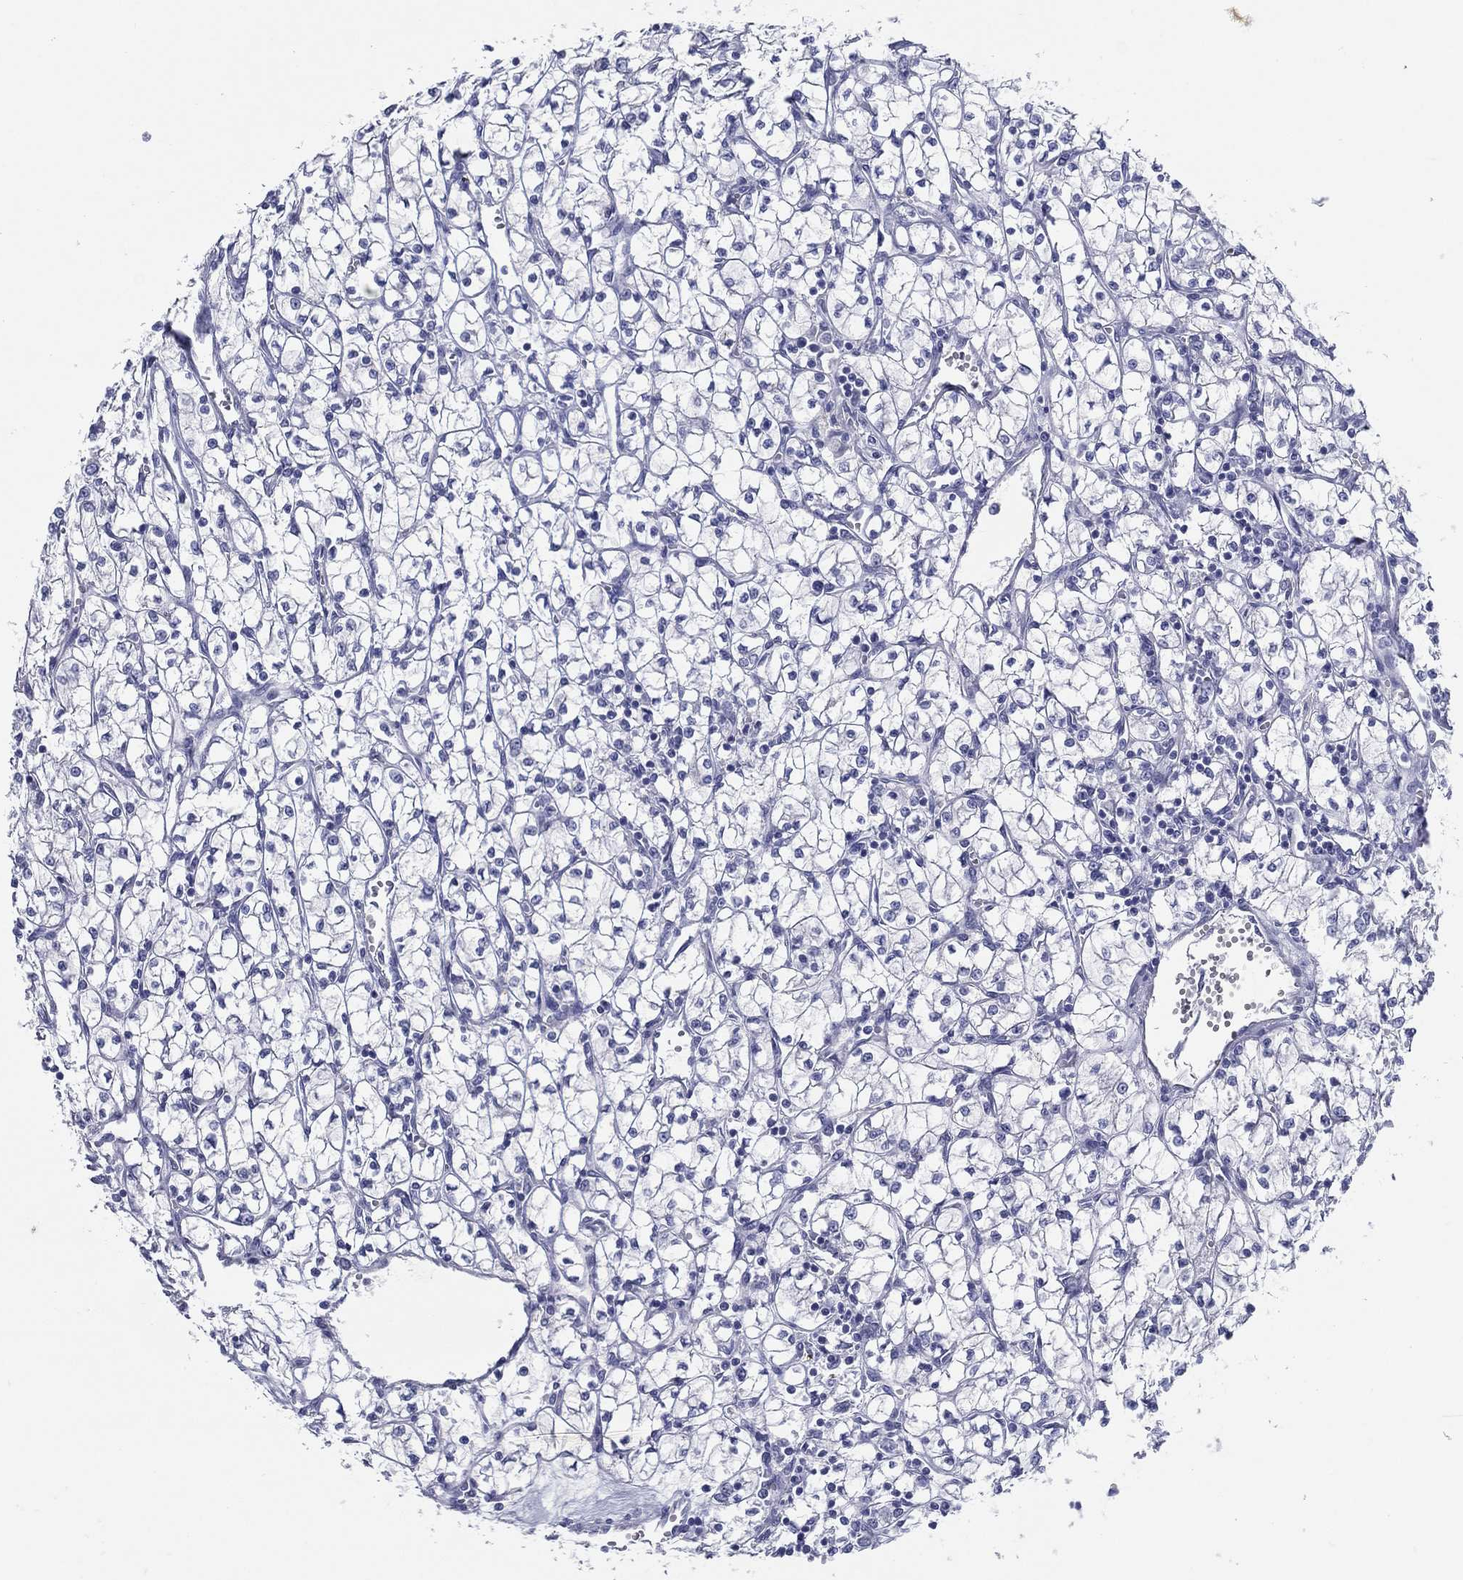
{"staining": {"intensity": "negative", "quantity": "none", "location": "none"}, "tissue": "renal cancer", "cell_type": "Tumor cells", "image_type": "cancer", "snomed": [{"axis": "morphology", "description": "Adenocarcinoma, NOS"}, {"axis": "topography", "description": "Kidney"}], "caption": "Immunohistochemical staining of renal adenocarcinoma displays no significant expression in tumor cells.", "gene": "TFAP2A", "patient": {"sex": "female", "age": 64}}